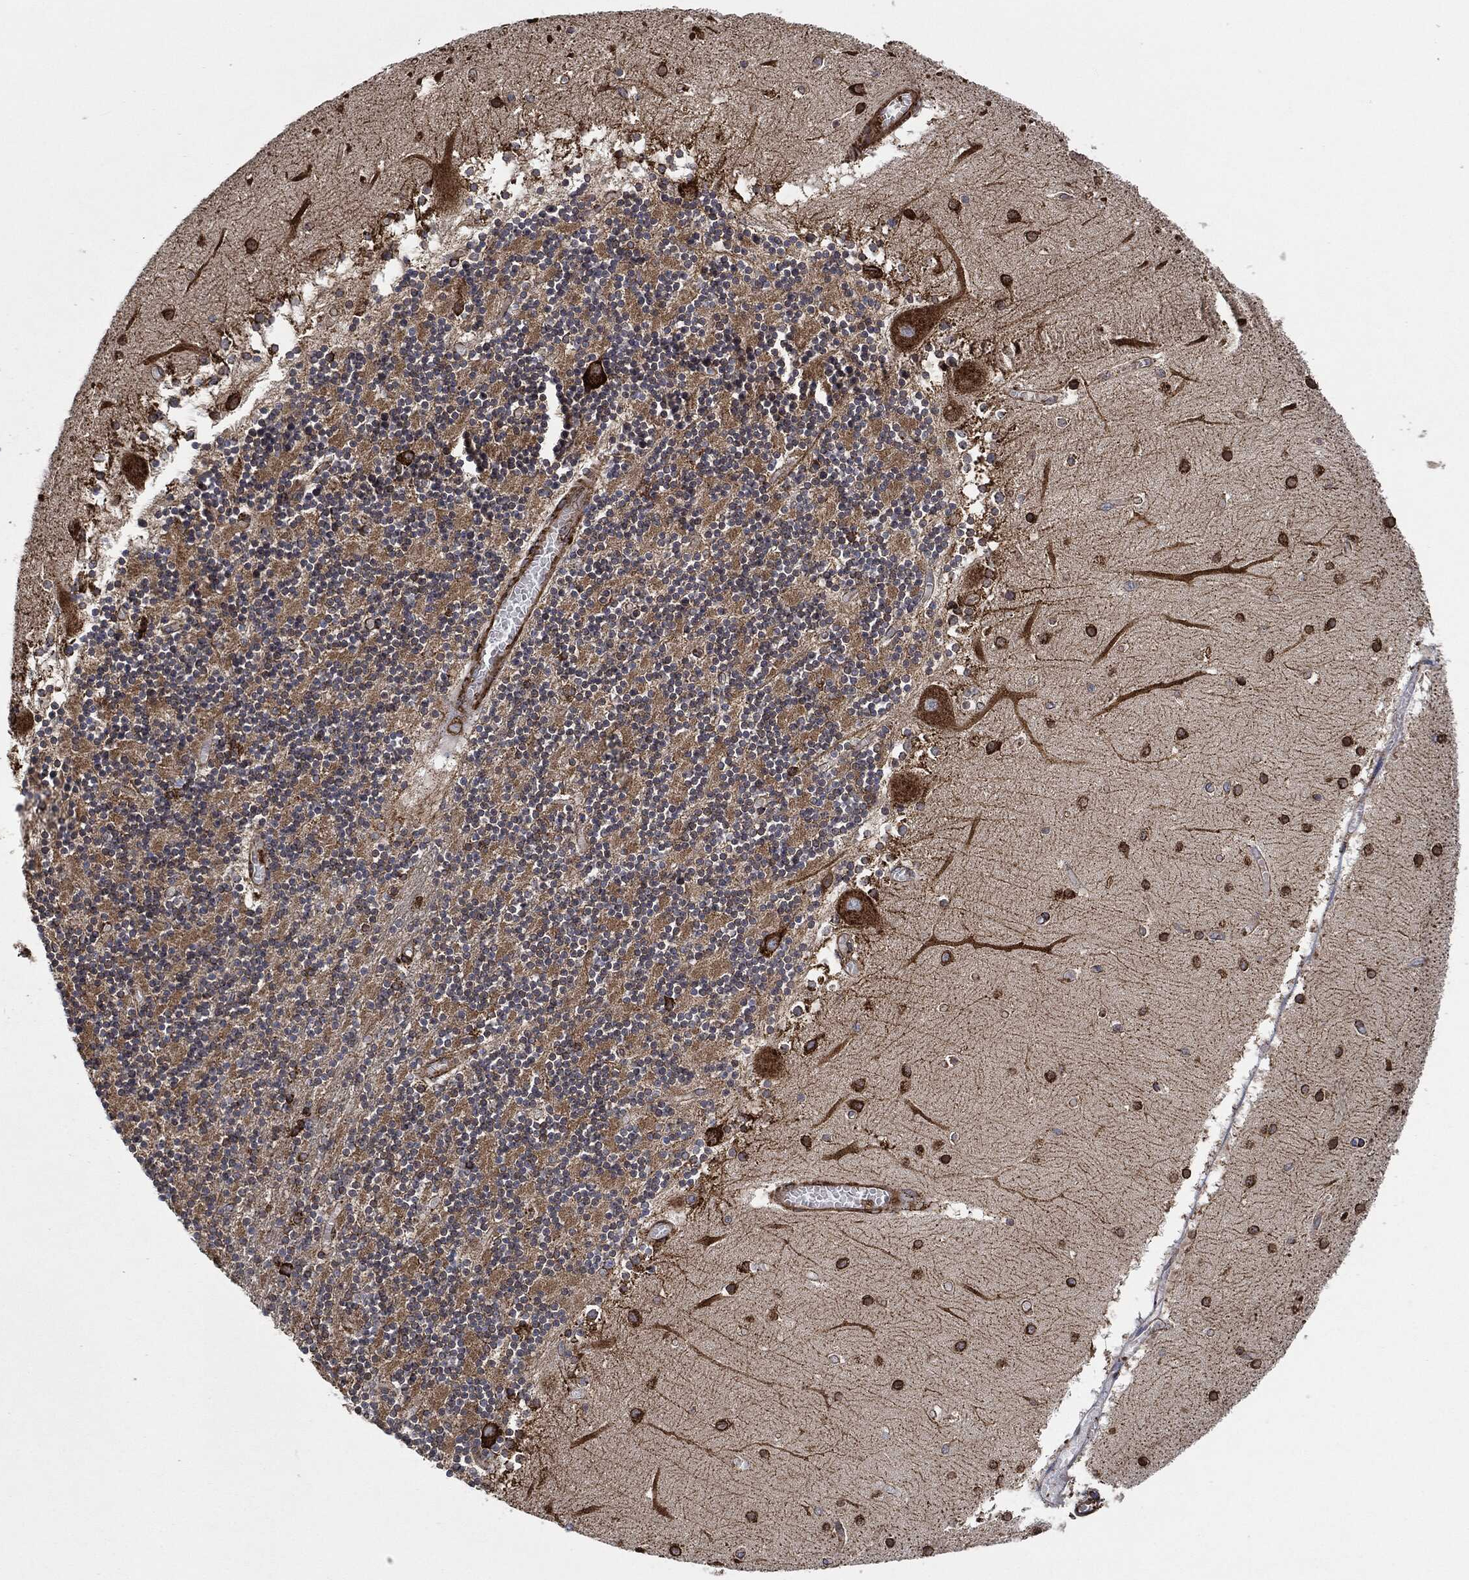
{"staining": {"intensity": "strong", "quantity": "<25%", "location": "cytoplasmic/membranous"}, "tissue": "cerebellum", "cell_type": "Cells in granular layer", "image_type": "normal", "snomed": [{"axis": "morphology", "description": "Normal tissue, NOS"}, {"axis": "topography", "description": "Cerebellum"}], "caption": "Immunohistochemistry (IHC) (DAB) staining of benign human cerebellum displays strong cytoplasmic/membranous protein staining in approximately <25% of cells in granular layer. (DAB IHC with brightfield microscopy, high magnification).", "gene": "AMFR", "patient": {"sex": "female", "age": 28}}